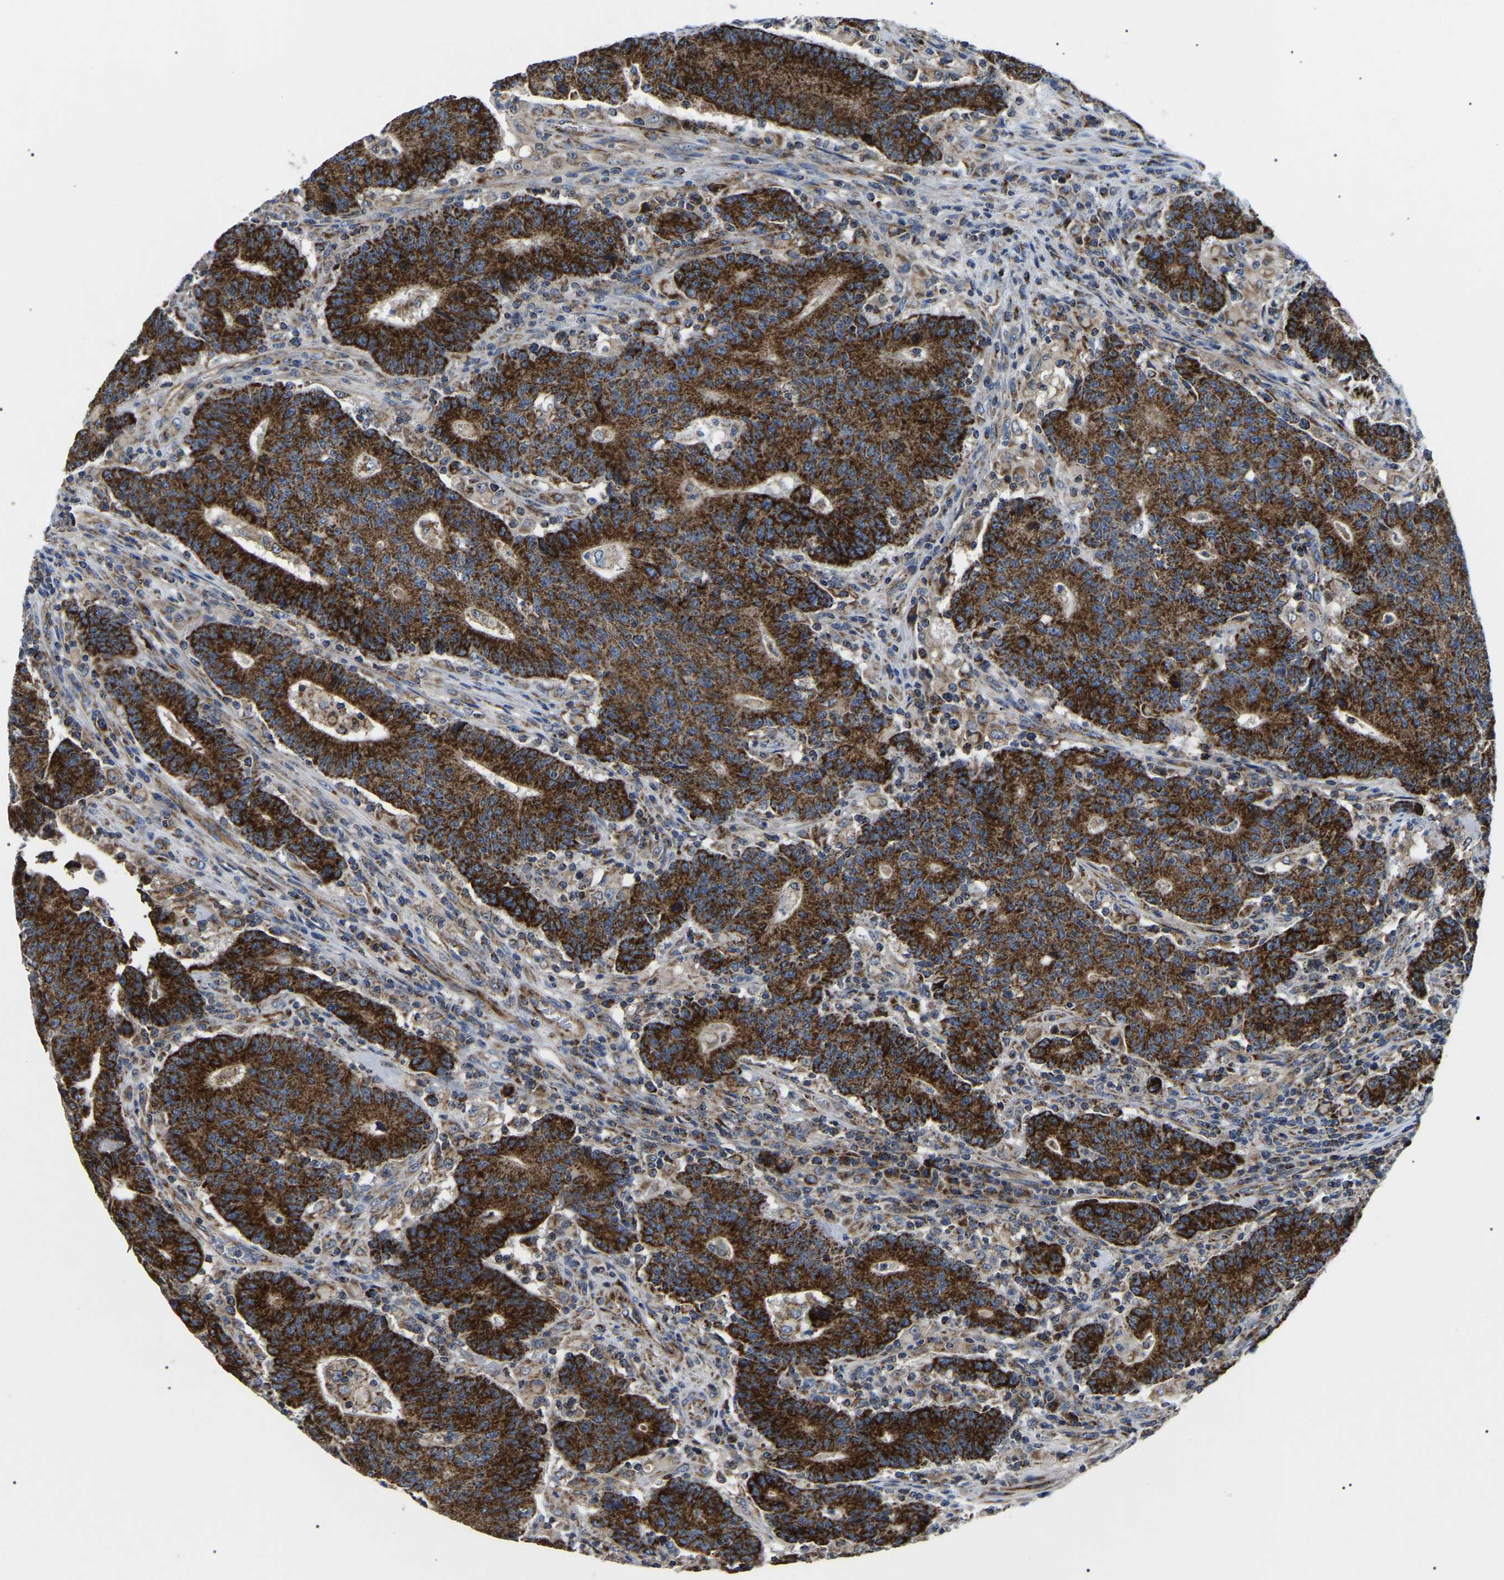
{"staining": {"intensity": "strong", "quantity": ">75%", "location": "cytoplasmic/membranous"}, "tissue": "colorectal cancer", "cell_type": "Tumor cells", "image_type": "cancer", "snomed": [{"axis": "morphology", "description": "Normal tissue, NOS"}, {"axis": "morphology", "description": "Adenocarcinoma, NOS"}, {"axis": "topography", "description": "Colon"}], "caption": "Protein staining shows strong cytoplasmic/membranous positivity in approximately >75% of tumor cells in colorectal cancer.", "gene": "PPM1E", "patient": {"sex": "female", "age": 75}}